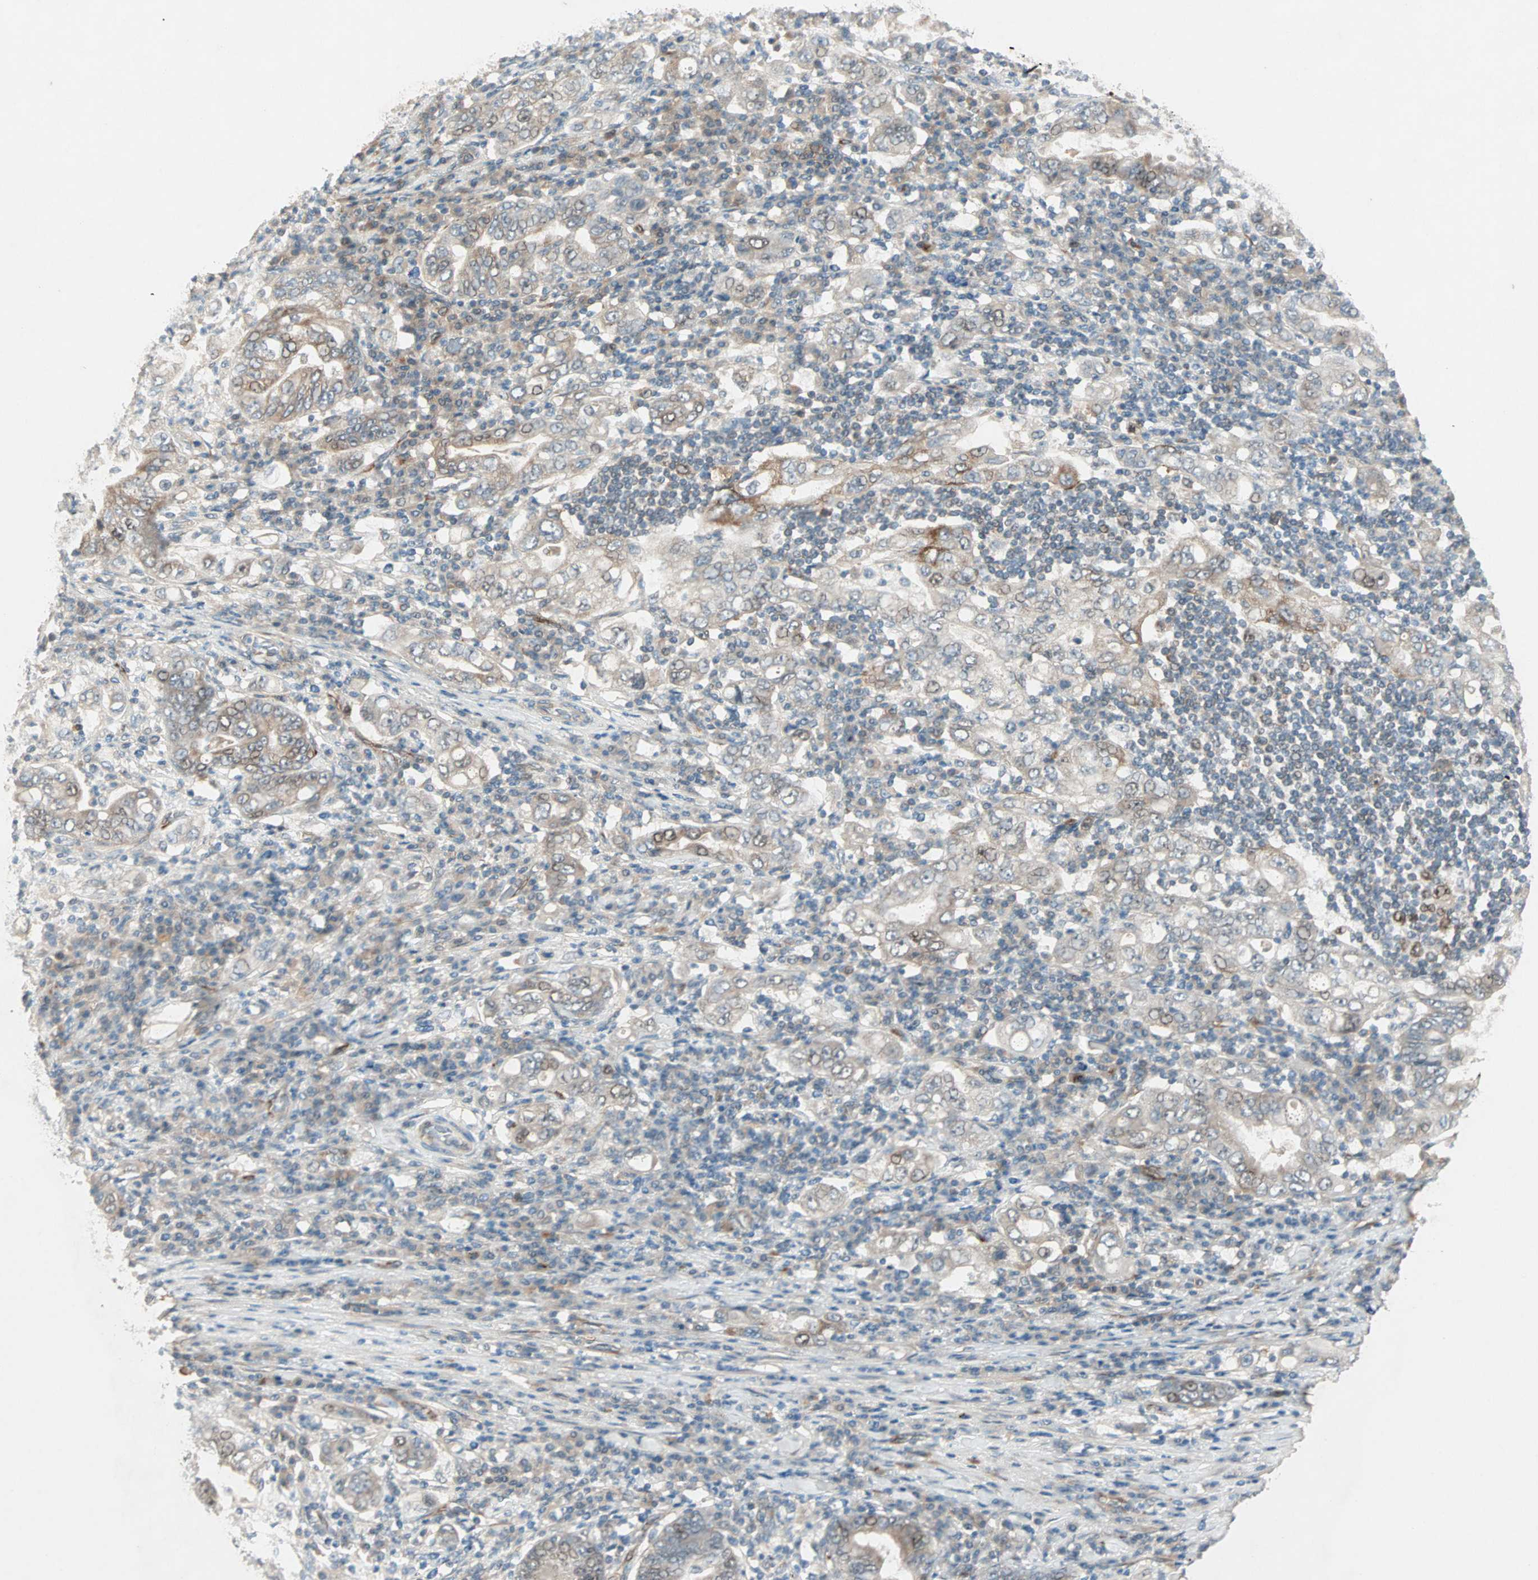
{"staining": {"intensity": "weak", "quantity": ">75%", "location": "cytoplasmic/membranous"}, "tissue": "stomach cancer", "cell_type": "Tumor cells", "image_type": "cancer", "snomed": [{"axis": "morphology", "description": "Normal tissue, NOS"}, {"axis": "morphology", "description": "Adenocarcinoma, NOS"}, {"axis": "topography", "description": "Esophagus"}, {"axis": "topography", "description": "Stomach, upper"}, {"axis": "topography", "description": "Peripheral nerve tissue"}], "caption": "Tumor cells demonstrate weak cytoplasmic/membranous positivity in approximately >75% of cells in stomach adenocarcinoma.", "gene": "ZNF37A", "patient": {"sex": "male", "age": 62}}